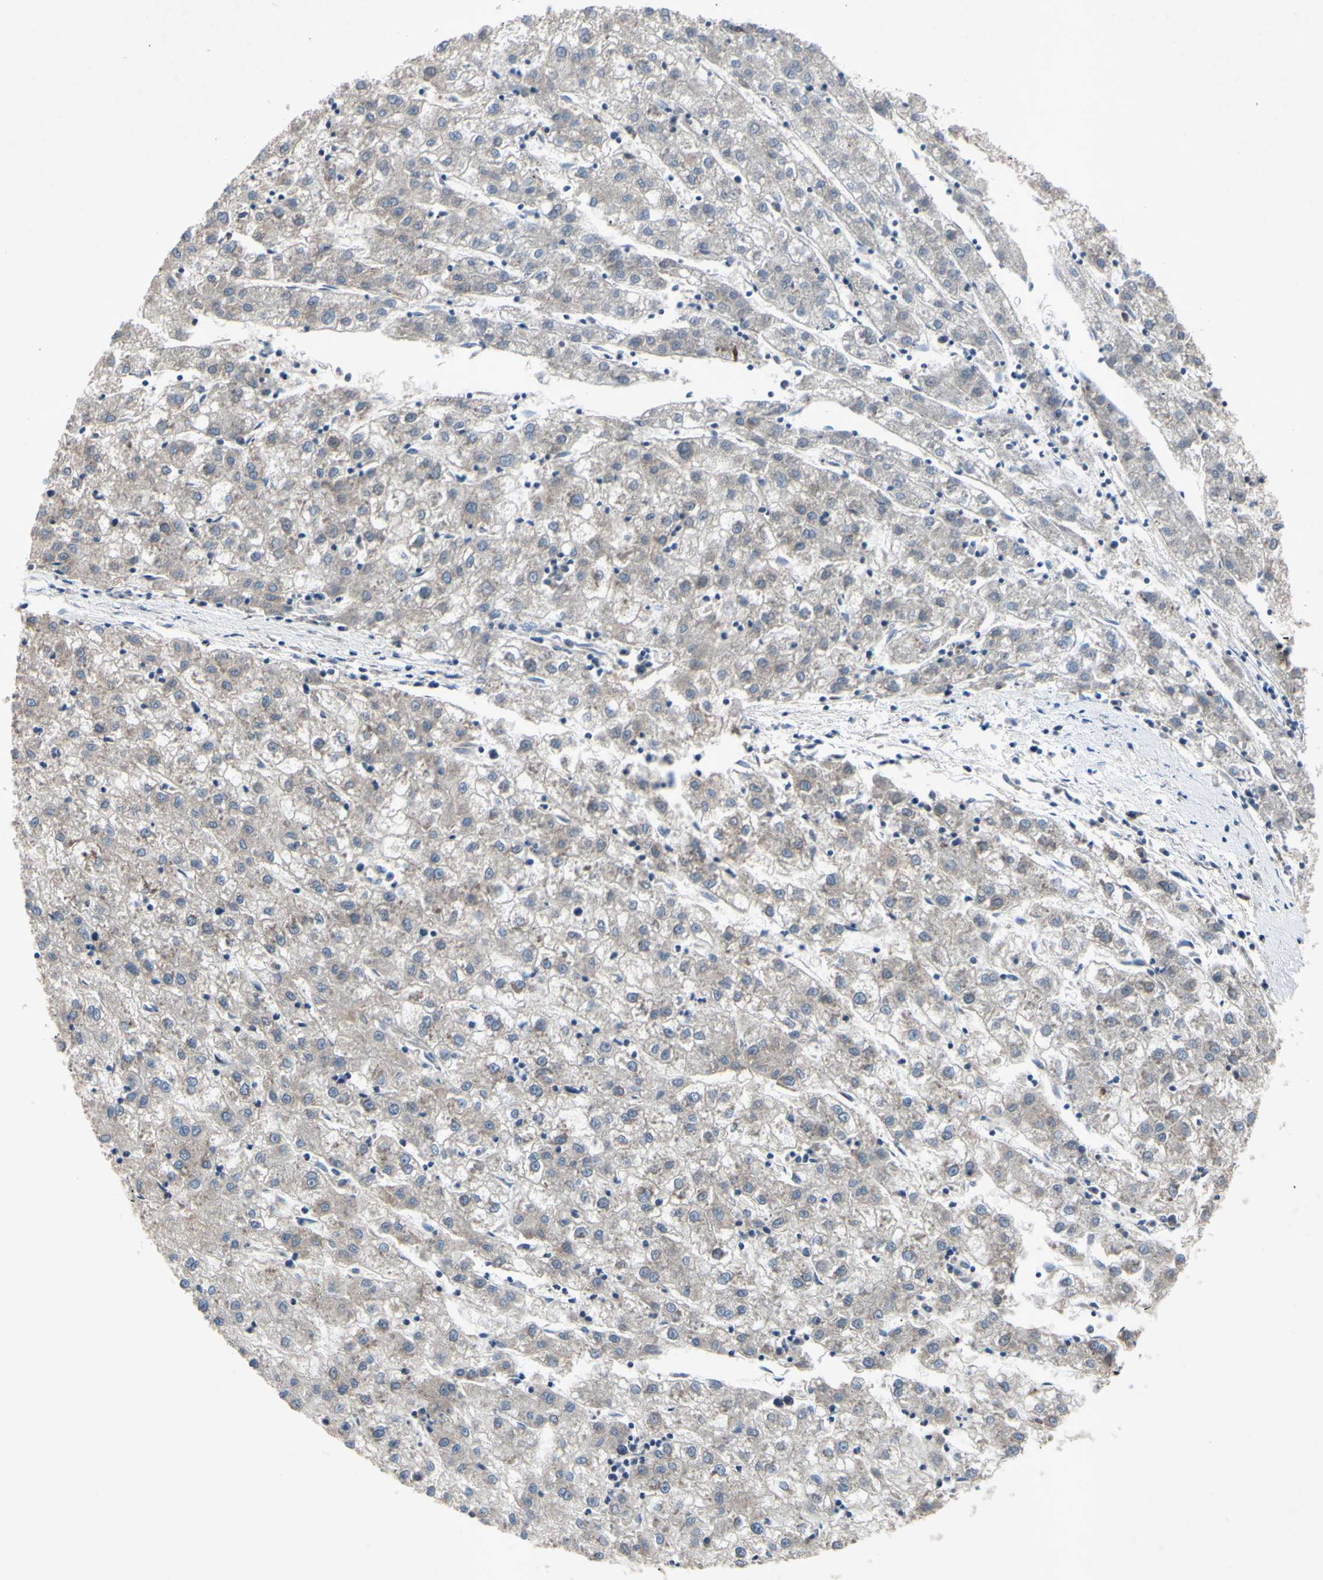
{"staining": {"intensity": "weak", "quantity": "25%-75%", "location": "cytoplasmic/membranous"}, "tissue": "liver cancer", "cell_type": "Tumor cells", "image_type": "cancer", "snomed": [{"axis": "morphology", "description": "Carcinoma, Hepatocellular, NOS"}, {"axis": "topography", "description": "Liver"}], "caption": "Human liver cancer stained with a brown dye reveals weak cytoplasmic/membranous positive positivity in approximately 25%-75% of tumor cells.", "gene": "HILPDA", "patient": {"sex": "male", "age": 72}}